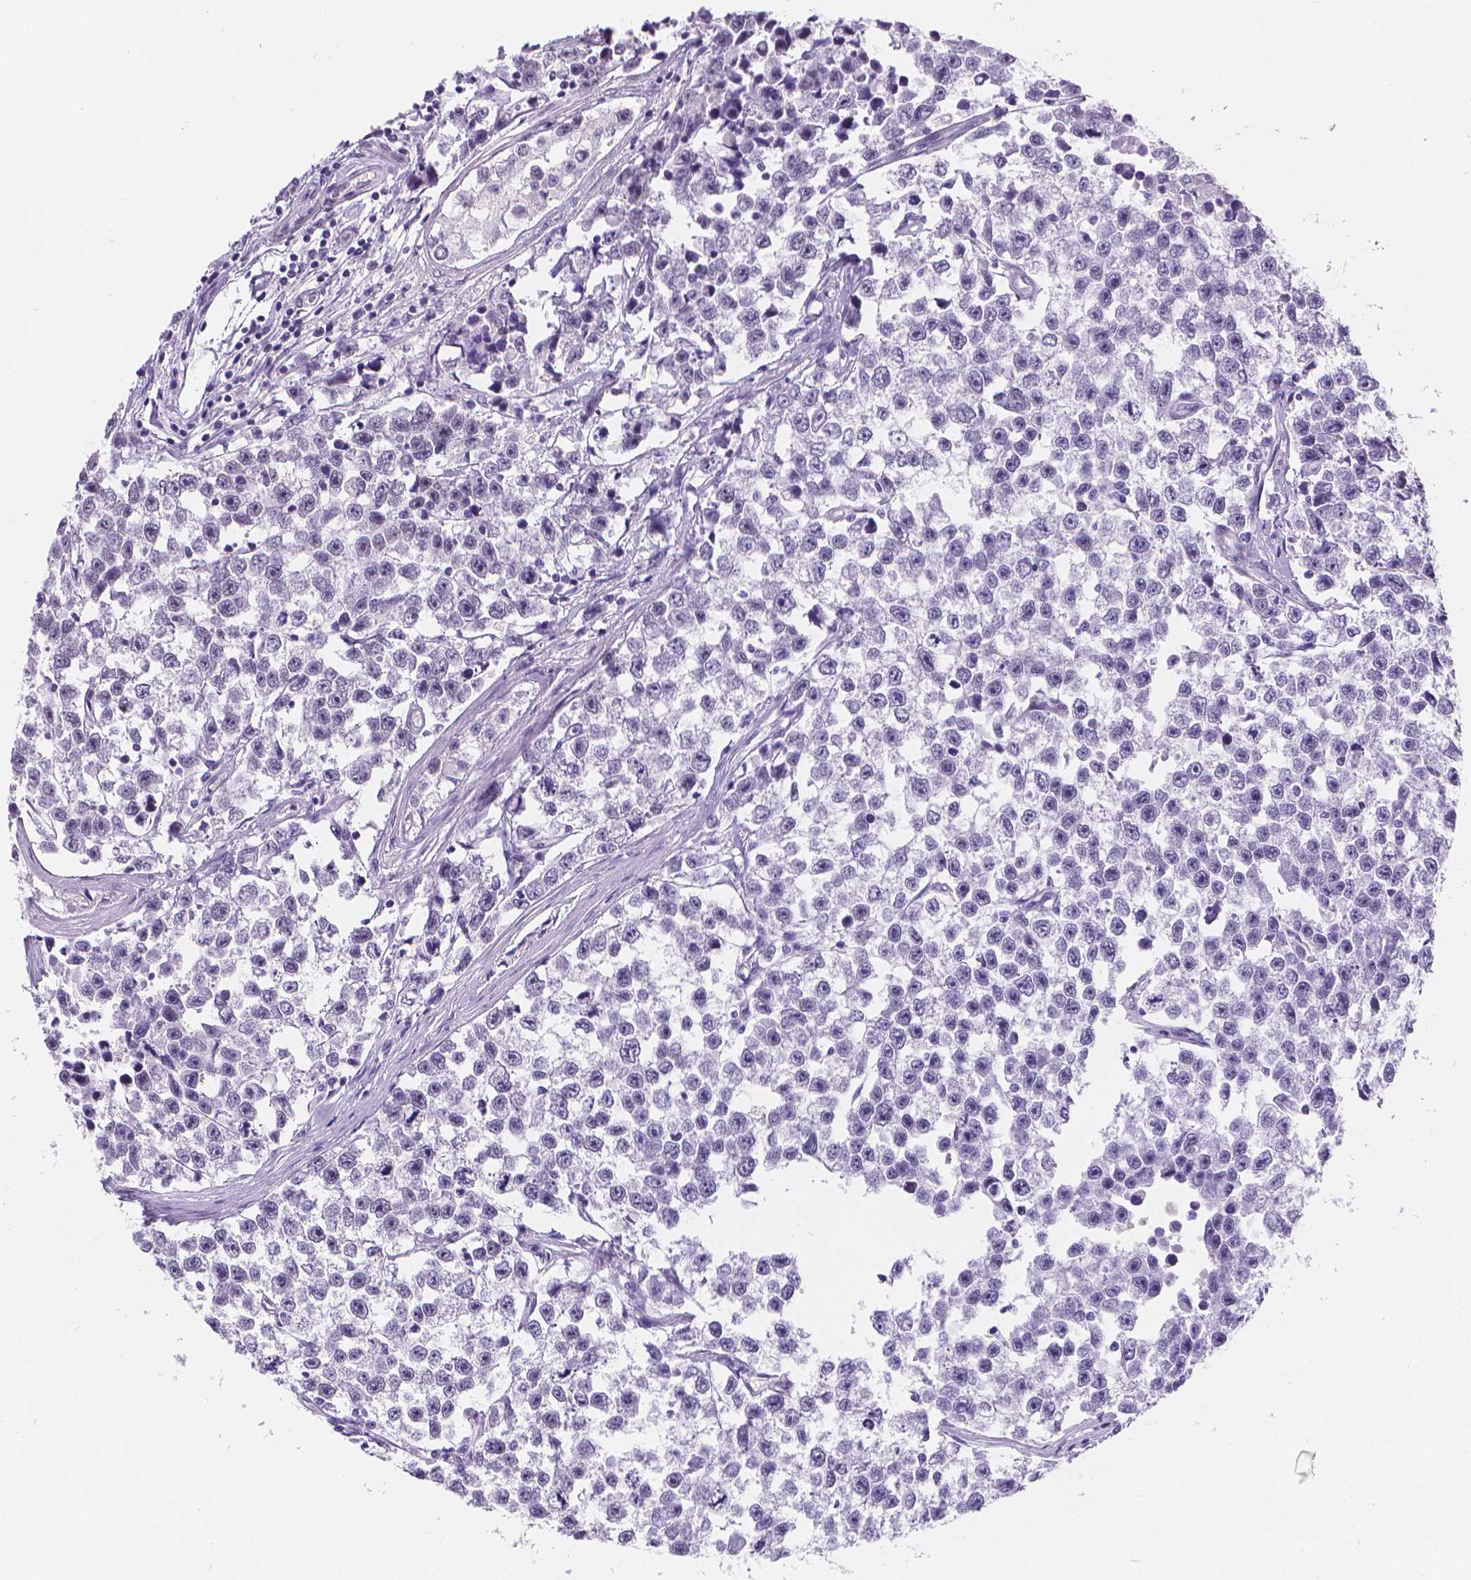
{"staining": {"intensity": "negative", "quantity": "none", "location": "none"}, "tissue": "testis cancer", "cell_type": "Tumor cells", "image_type": "cancer", "snomed": [{"axis": "morphology", "description": "Seminoma, NOS"}, {"axis": "topography", "description": "Testis"}], "caption": "Testis cancer (seminoma) was stained to show a protein in brown. There is no significant positivity in tumor cells.", "gene": "MEF2C", "patient": {"sex": "male", "age": 26}}